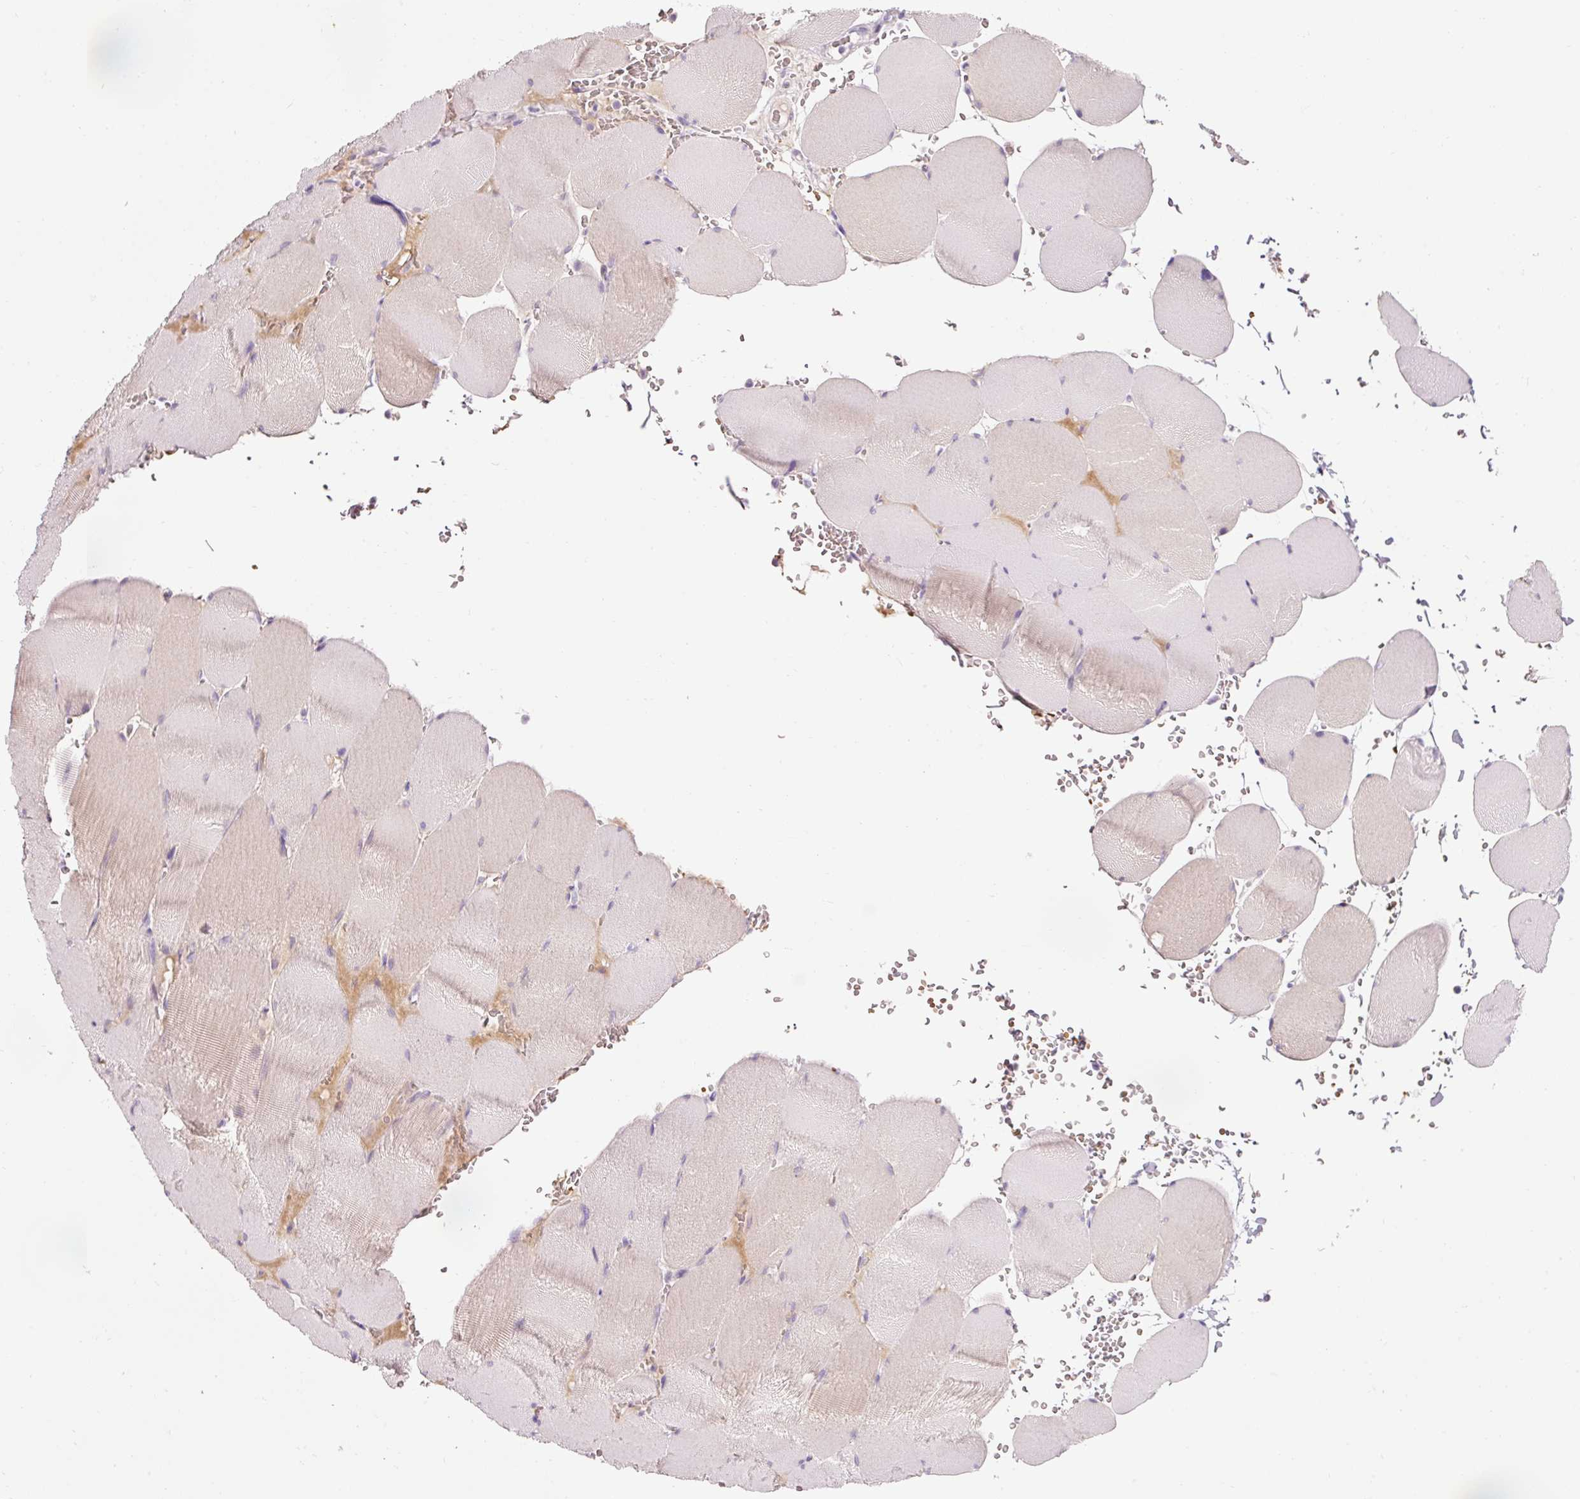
{"staining": {"intensity": "weak", "quantity": "25%-75%", "location": "cytoplasmic/membranous"}, "tissue": "skeletal muscle", "cell_type": "Myocytes", "image_type": "normal", "snomed": [{"axis": "morphology", "description": "Normal tissue, NOS"}, {"axis": "topography", "description": "Skeletal muscle"}, {"axis": "topography", "description": "Head-Neck"}], "caption": "This image shows IHC staining of unremarkable human skeletal muscle, with low weak cytoplasmic/membranous expression in about 25%-75% of myocytes.", "gene": "DHRS11", "patient": {"sex": "male", "age": 66}}